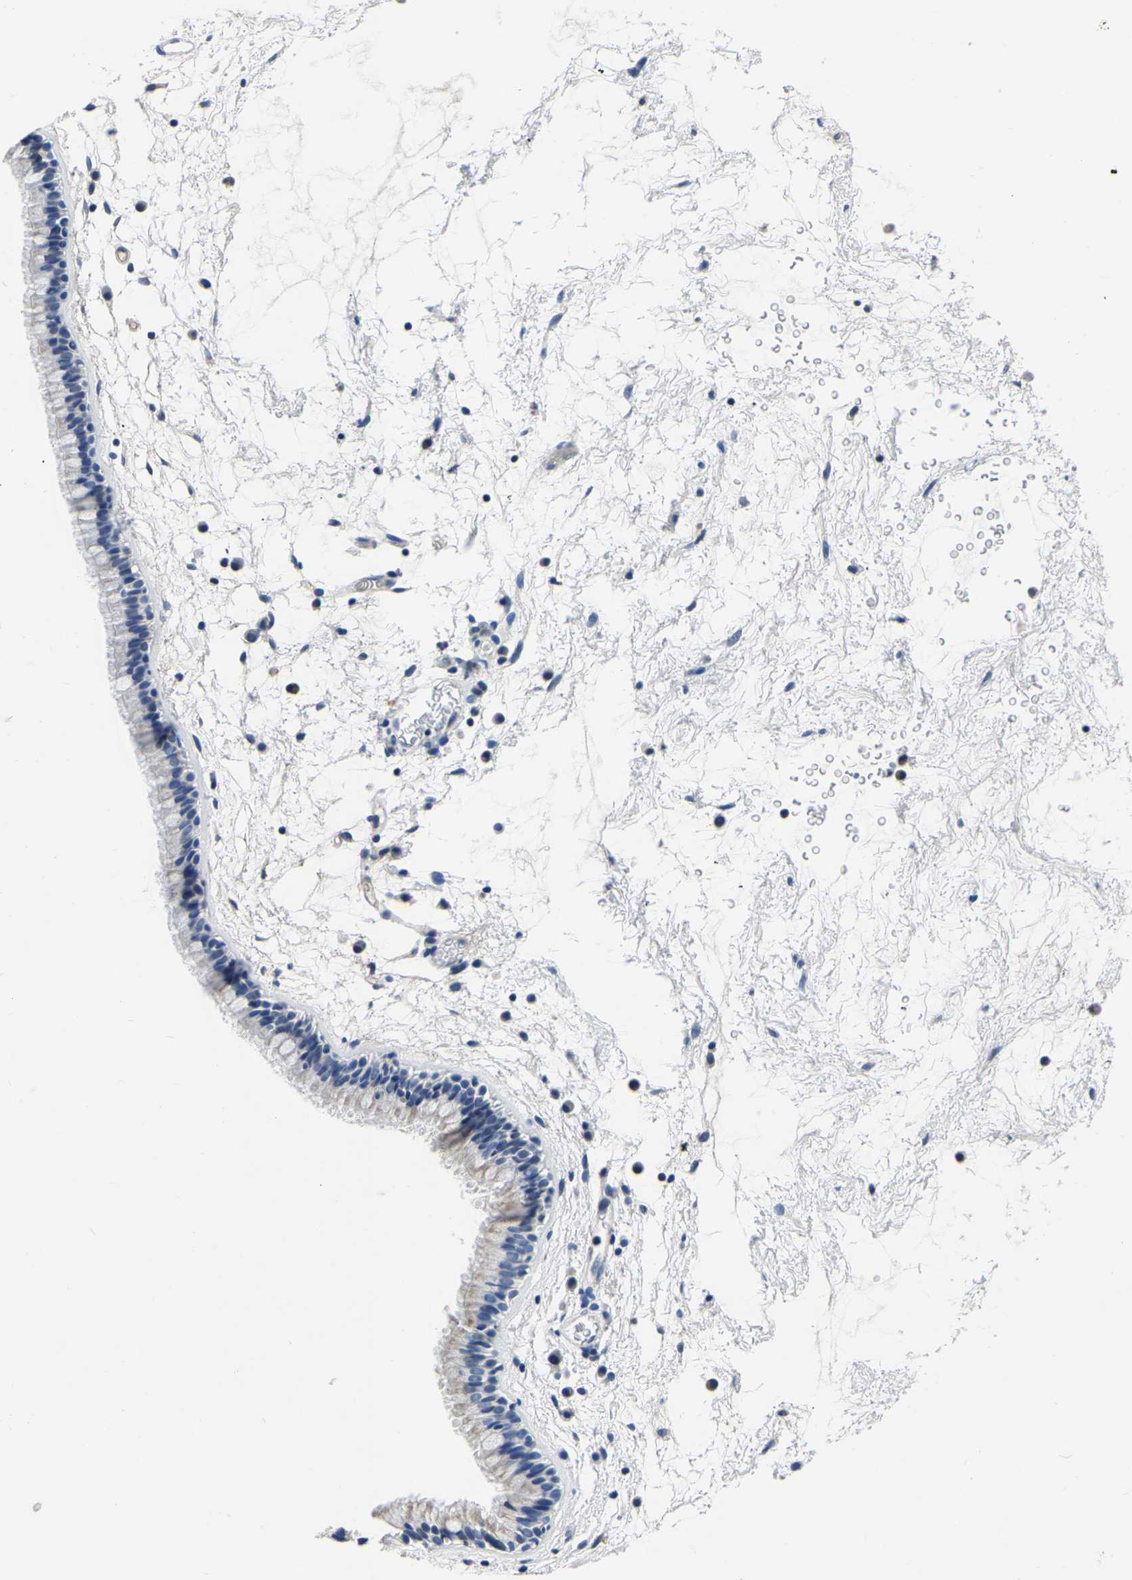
{"staining": {"intensity": "negative", "quantity": "none", "location": "none"}, "tissue": "nasopharynx", "cell_type": "Respiratory epithelial cells", "image_type": "normal", "snomed": [{"axis": "morphology", "description": "Normal tissue, NOS"}, {"axis": "morphology", "description": "Inflammation, NOS"}, {"axis": "topography", "description": "Nasopharynx"}], "caption": "DAB immunohistochemical staining of benign nasopharynx shows no significant expression in respiratory epithelial cells.", "gene": "FGD5", "patient": {"sex": "male", "age": 48}}